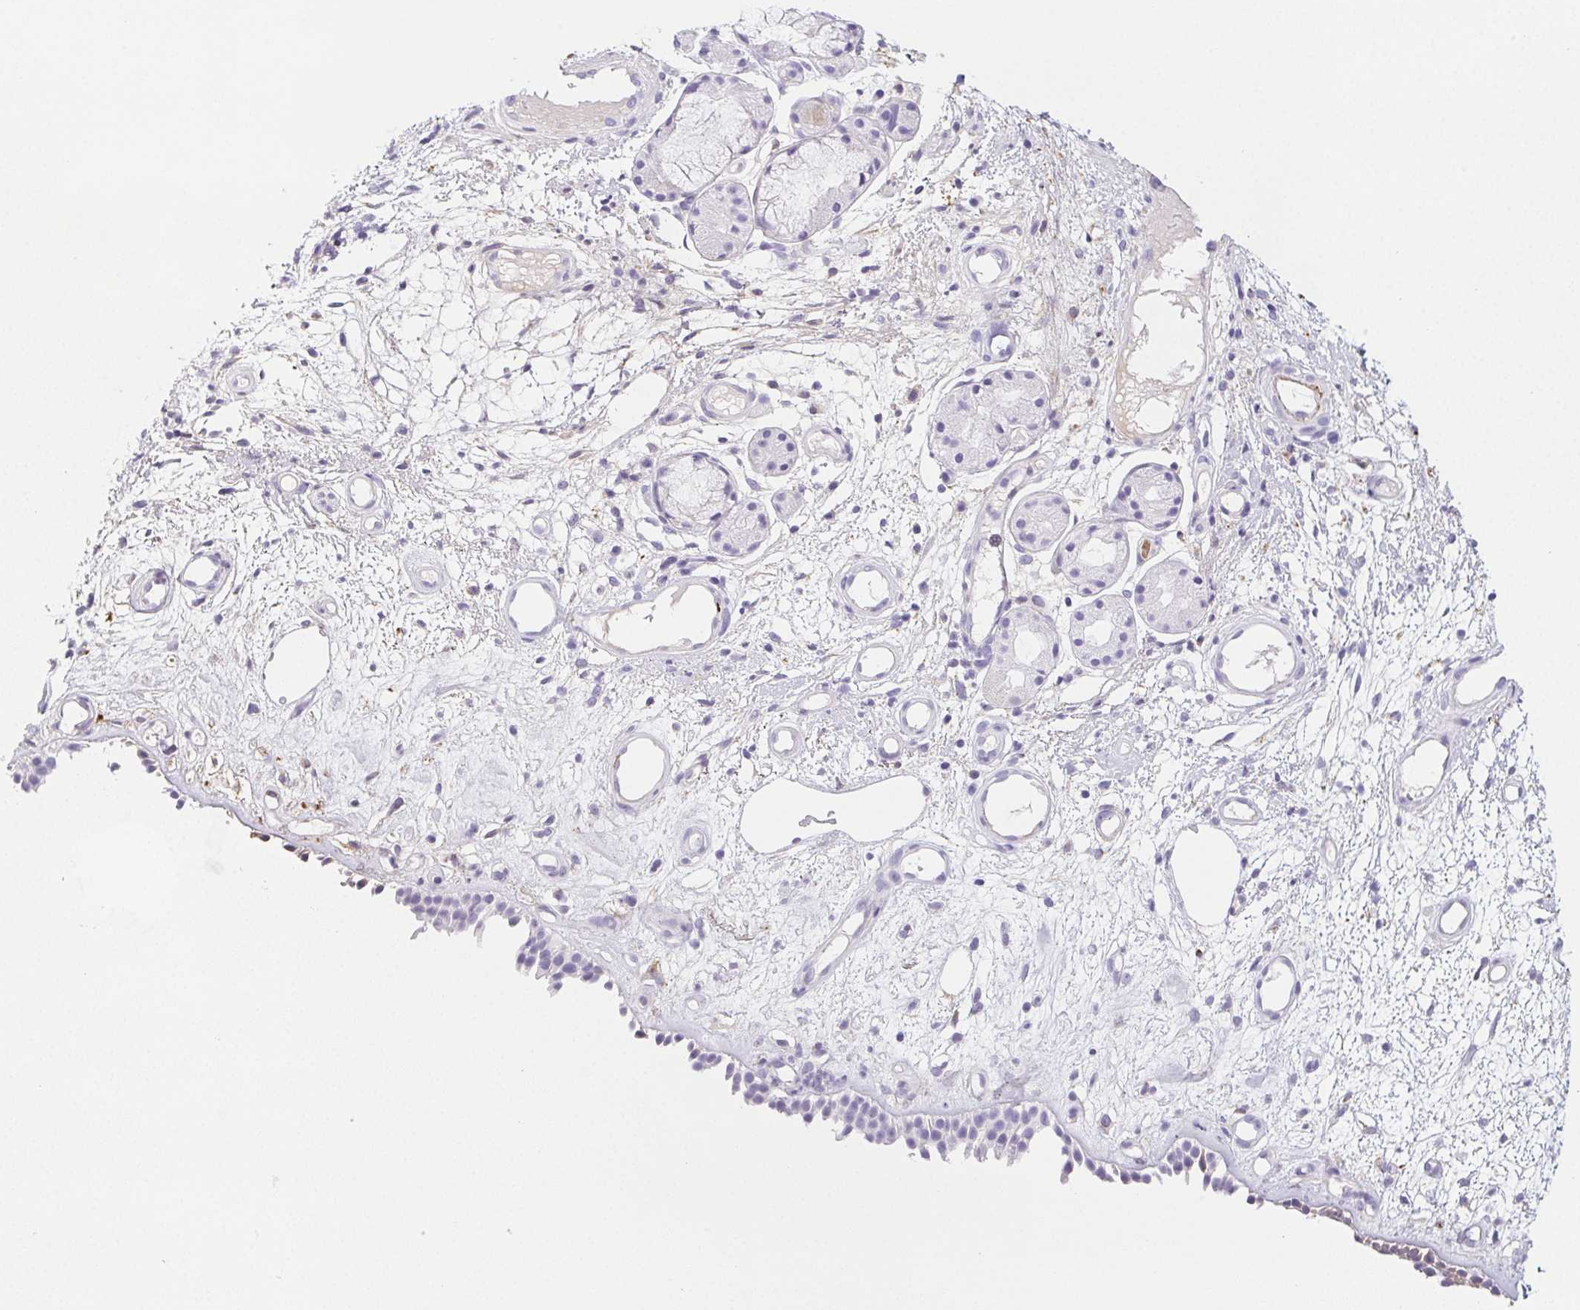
{"staining": {"intensity": "moderate", "quantity": "<25%", "location": "cytoplasmic/membranous"}, "tissue": "nasopharynx", "cell_type": "Respiratory epithelial cells", "image_type": "normal", "snomed": [{"axis": "morphology", "description": "Normal tissue, NOS"}, {"axis": "morphology", "description": "Inflammation, NOS"}, {"axis": "topography", "description": "Nasopharynx"}], "caption": "About <25% of respiratory epithelial cells in normal nasopharynx display moderate cytoplasmic/membranous protein staining as visualized by brown immunohistochemical staining.", "gene": "VTN", "patient": {"sex": "male", "age": 54}}